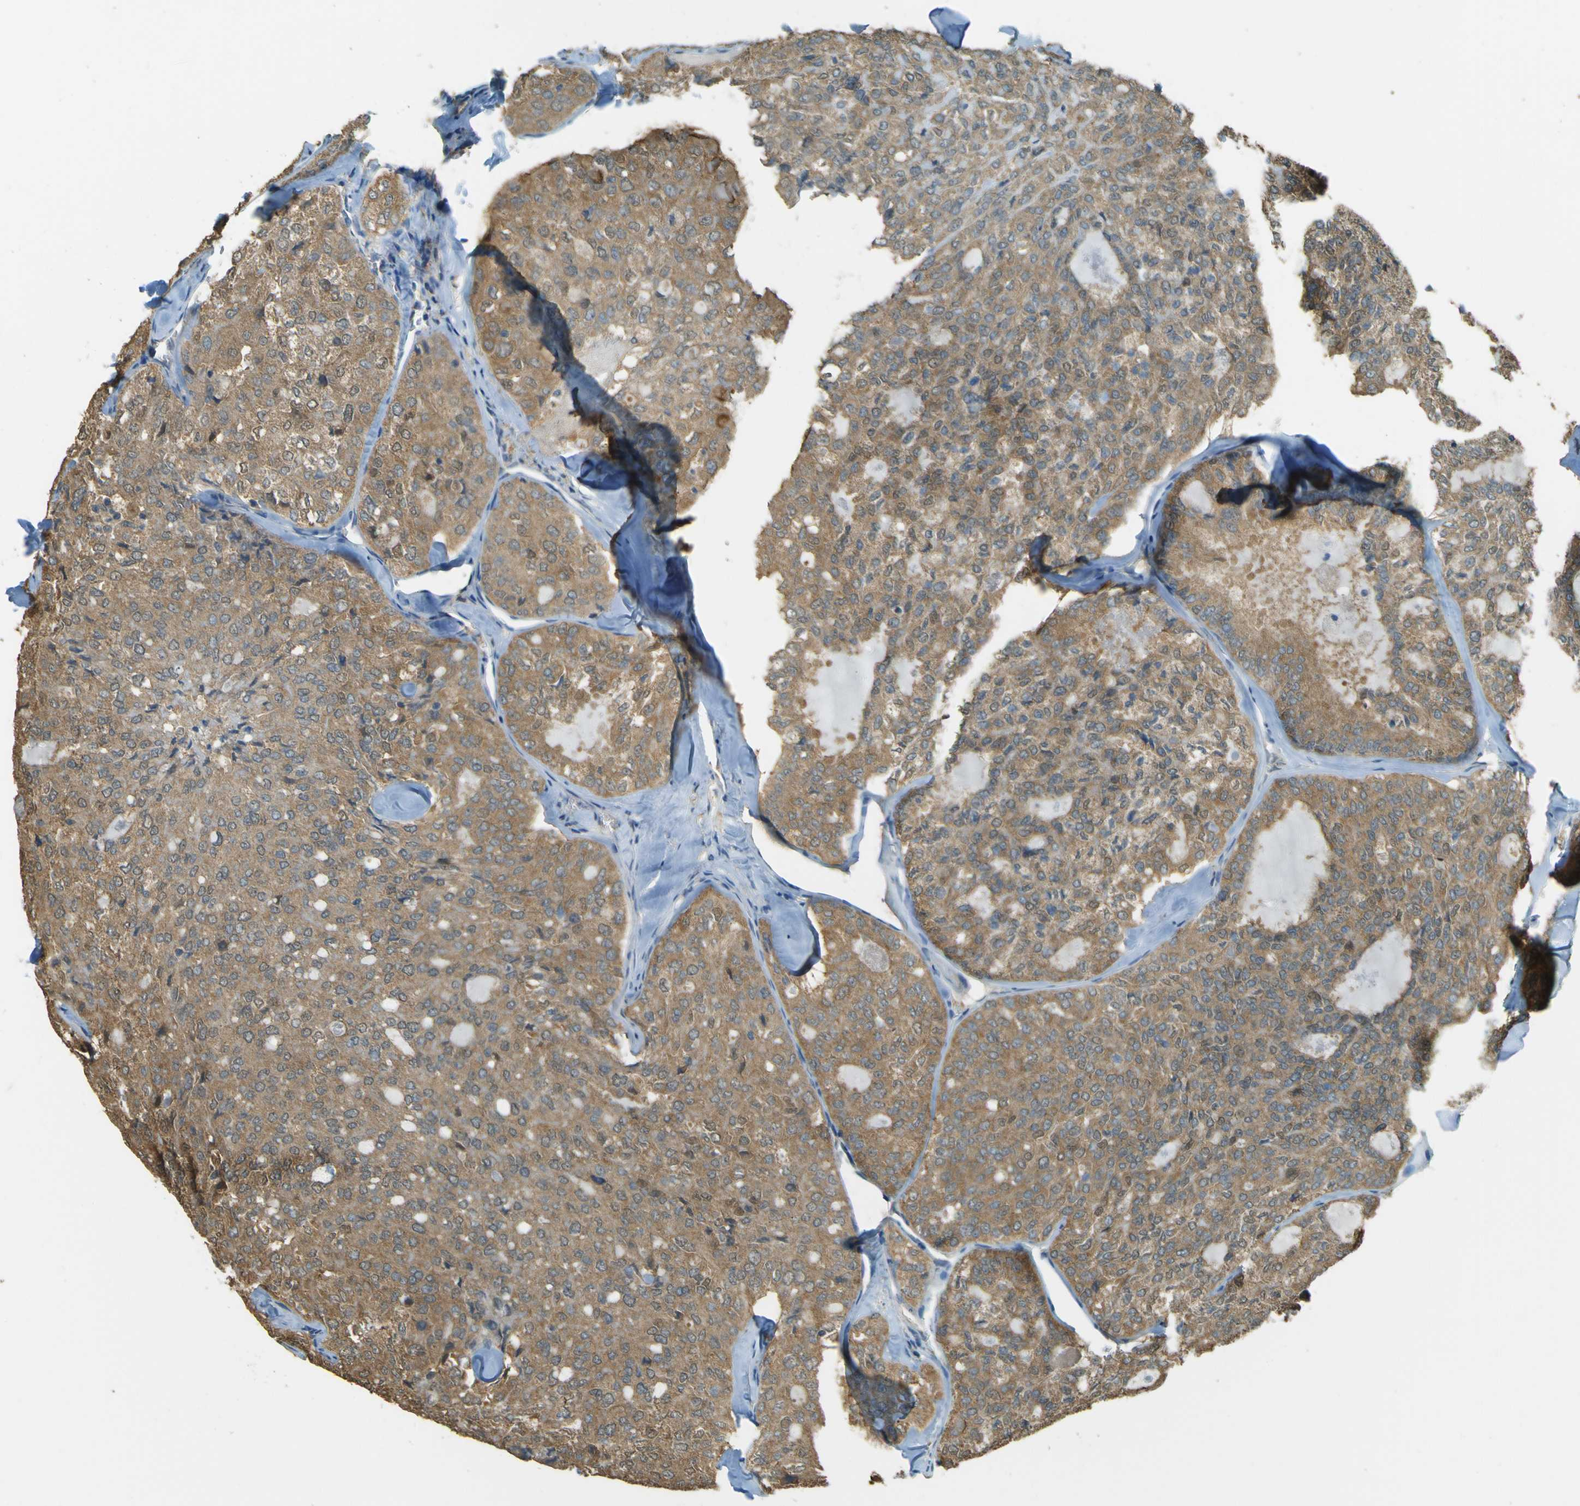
{"staining": {"intensity": "moderate", "quantity": ">75%", "location": "cytoplasmic/membranous"}, "tissue": "thyroid cancer", "cell_type": "Tumor cells", "image_type": "cancer", "snomed": [{"axis": "morphology", "description": "Follicular adenoma carcinoma, NOS"}, {"axis": "topography", "description": "Thyroid gland"}], "caption": "Protein staining exhibits moderate cytoplasmic/membranous positivity in approximately >75% of tumor cells in thyroid cancer.", "gene": "GOLGA1", "patient": {"sex": "male", "age": 75}}